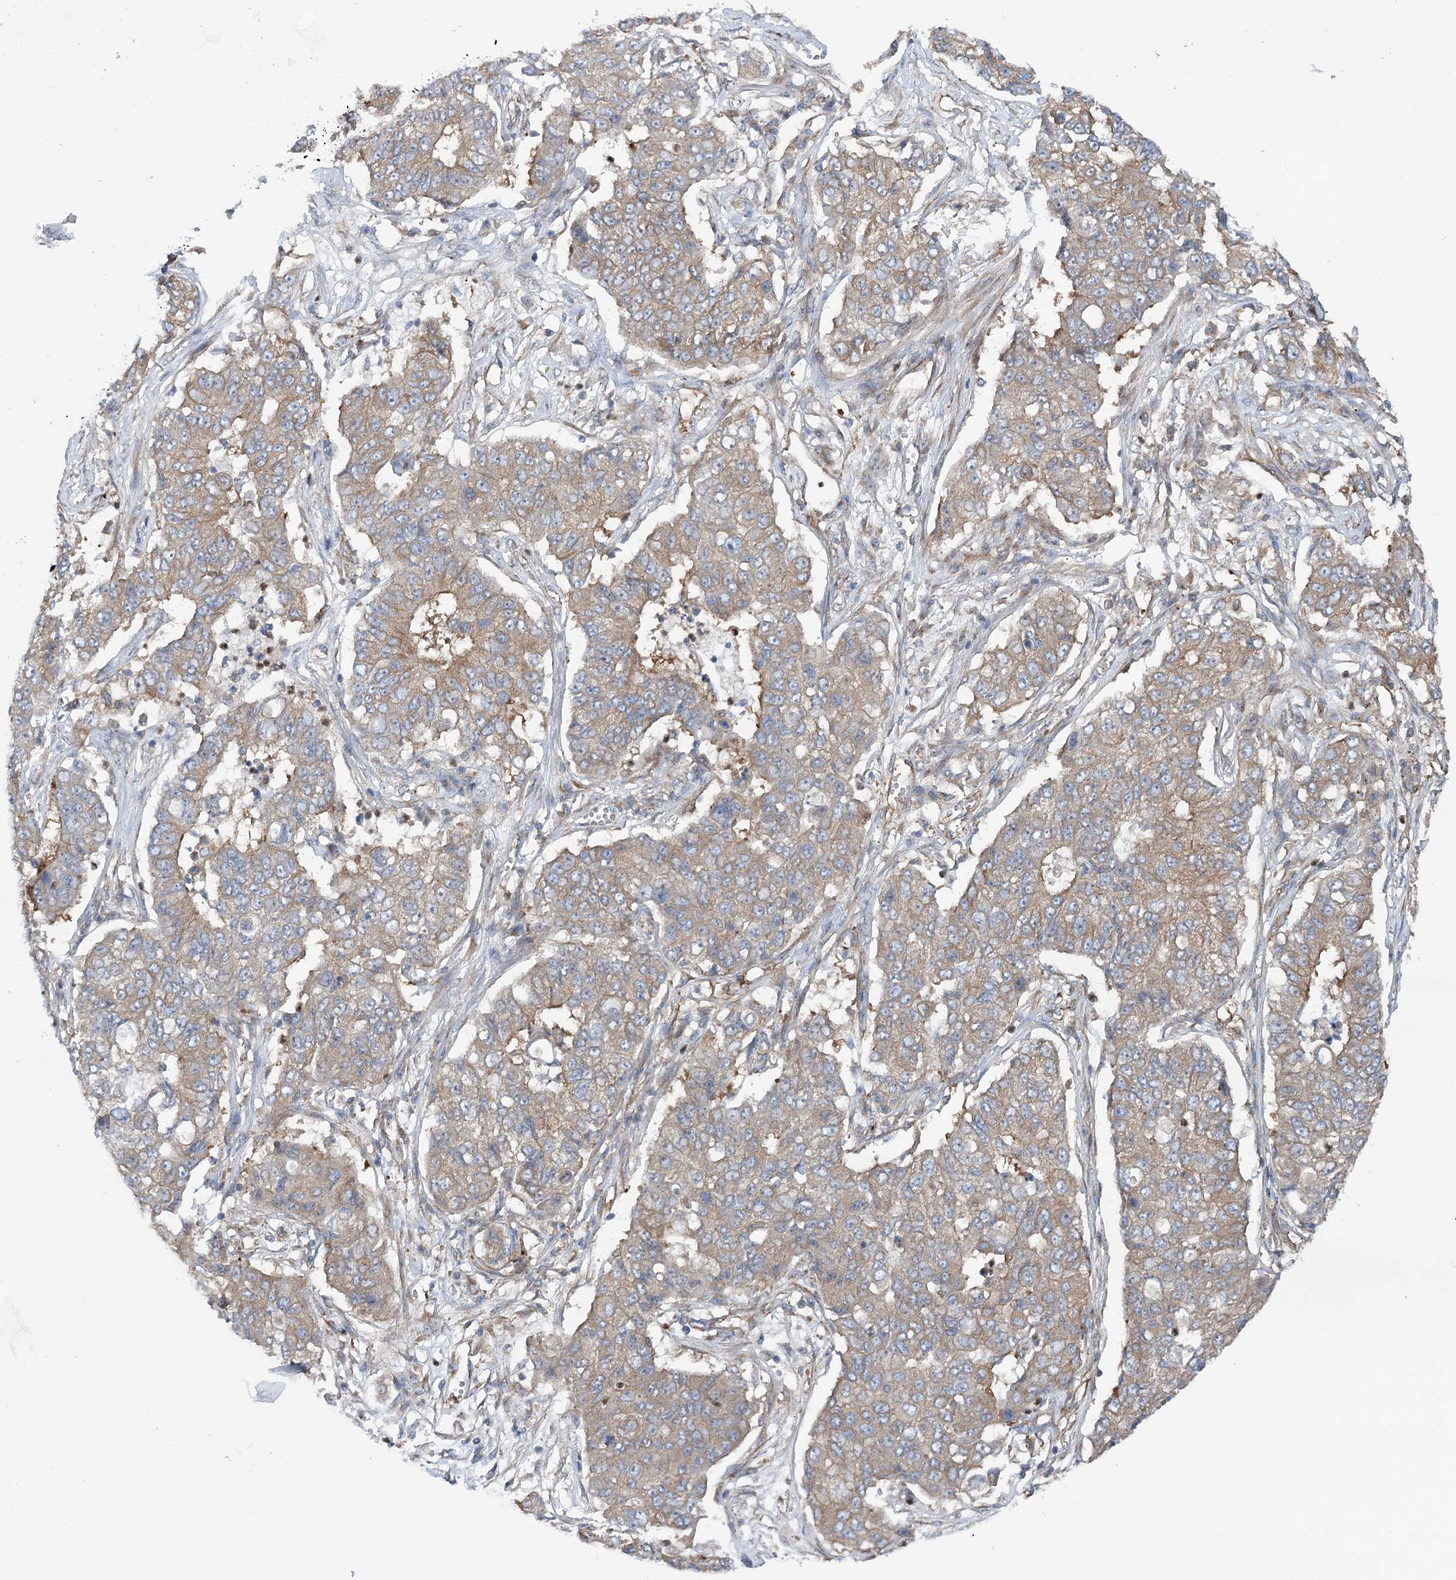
{"staining": {"intensity": "moderate", "quantity": "25%-75%", "location": "cytoplasmic/membranous"}, "tissue": "lung cancer", "cell_type": "Tumor cells", "image_type": "cancer", "snomed": [{"axis": "morphology", "description": "Squamous cell carcinoma, NOS"}, {"axis": "topography", "description": "Lung"}], "caption": "Immunohistochemistry histopathology image of human lung cancer (squamous cell carcinoma) stained for a protein (brown), which exhibits medium levels of moderate cytoplasmic/membranous positivity in about 25%-75% of tumor cells.", "gene": "SCN11A", "patient": {"sex": "male", "age": 74}}